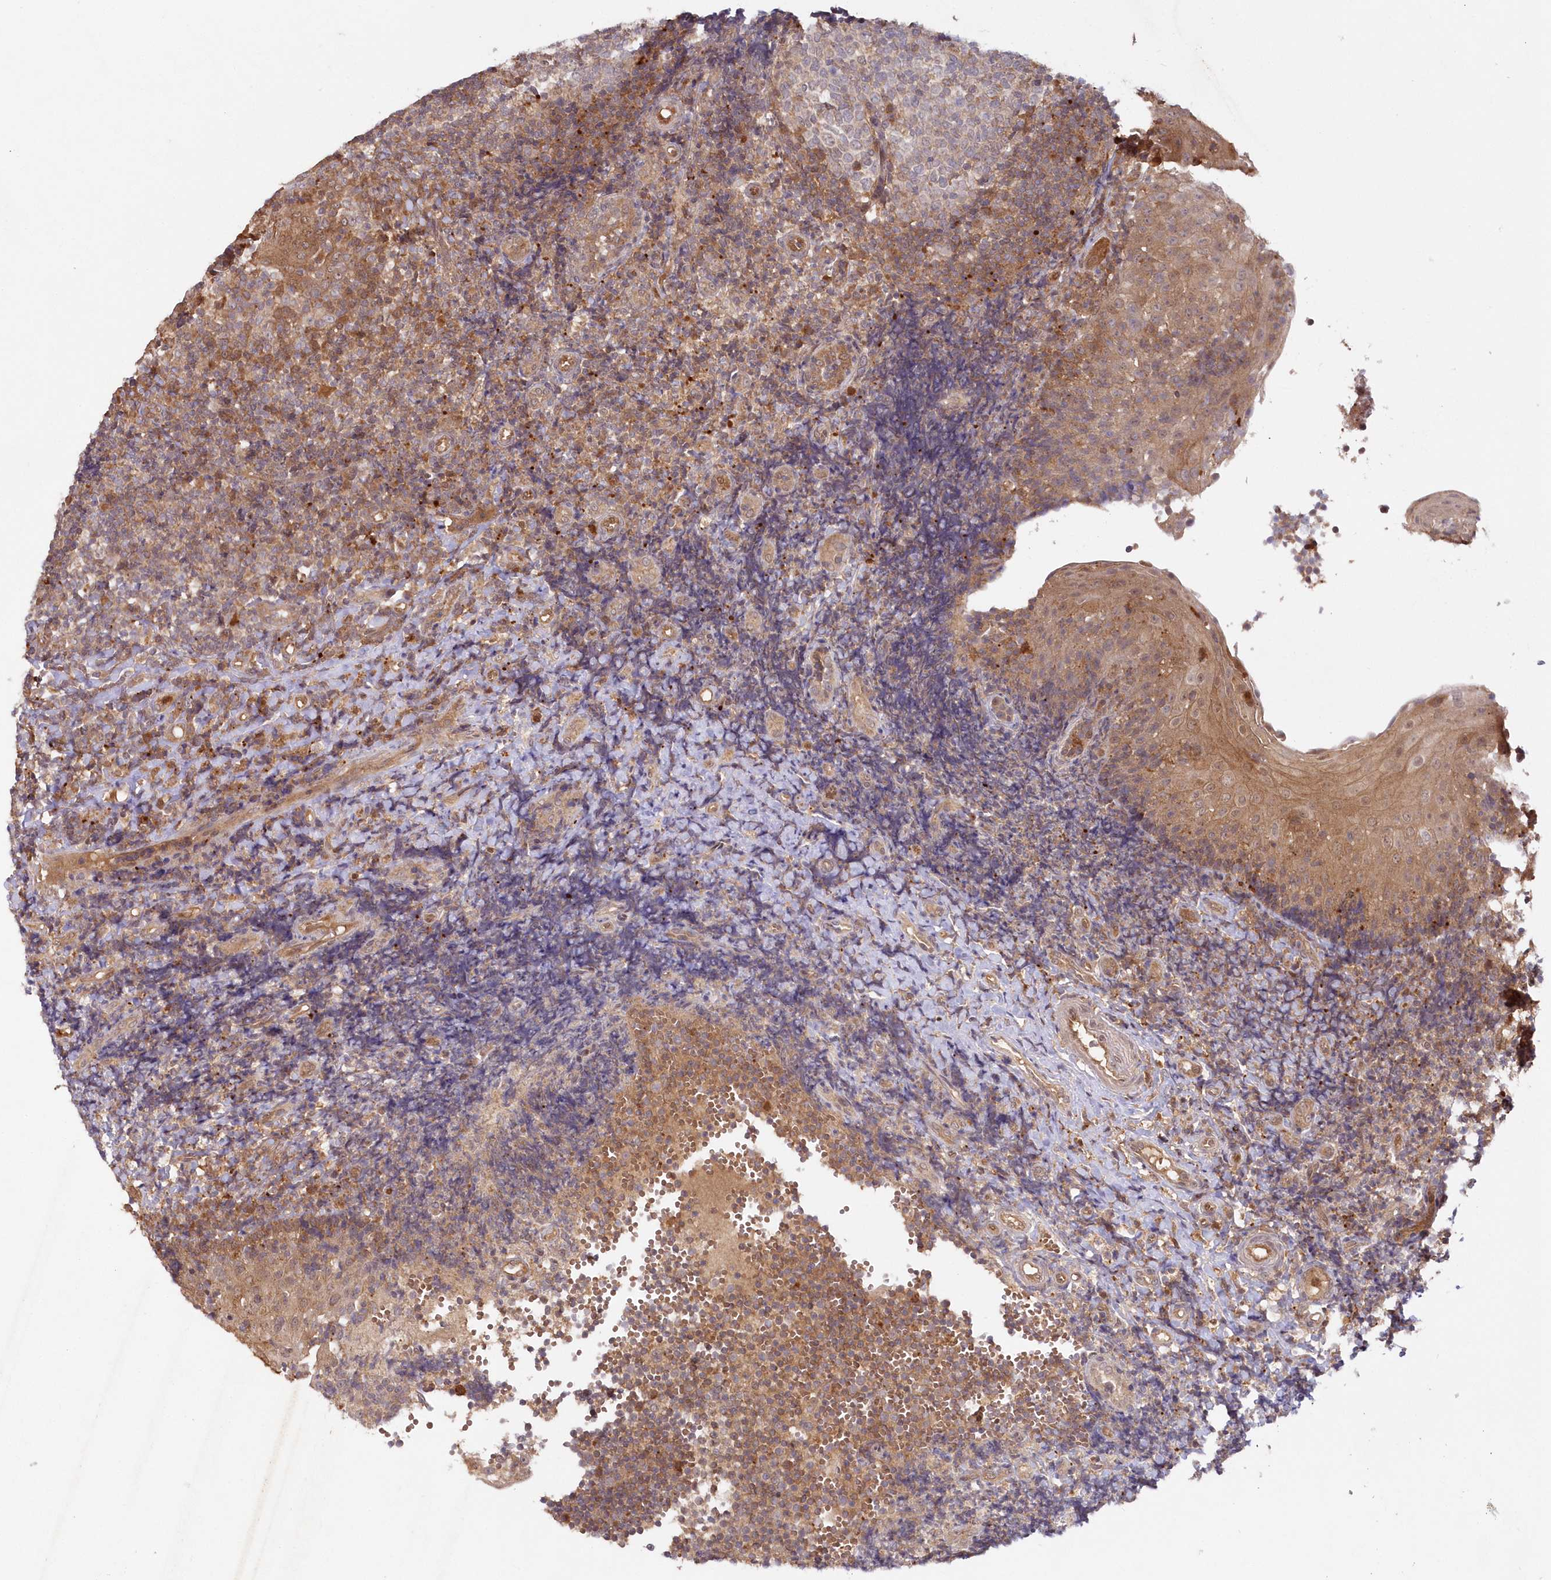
{"staining": {"intensity": "weak", "quantity": "<25%", "location": "cytoplasmic/membranous"}, "tissue": "tonsil", "cell_type": "Germinal center cells", "image_type": "normal", "snomed": [{"axis": "morphology", "description": "Normal tissue, NOS"}, {"axis": "topography", "description": "Tonsil"}], "caption": "DAB (3,3'-diaminobenzidine) immunohistochemical staining of unremarkable human tonsil shows no significant expression in germinal center cells. The staining was performed using DAB (3,3'-diaminobenzidine) to visualize the protein expression in brown, while the nuclei were stained in blue with hematoxylin (Magnification: 20x).", "gene": "GBE1", "patient": {"sex": "female", "age": 40}}